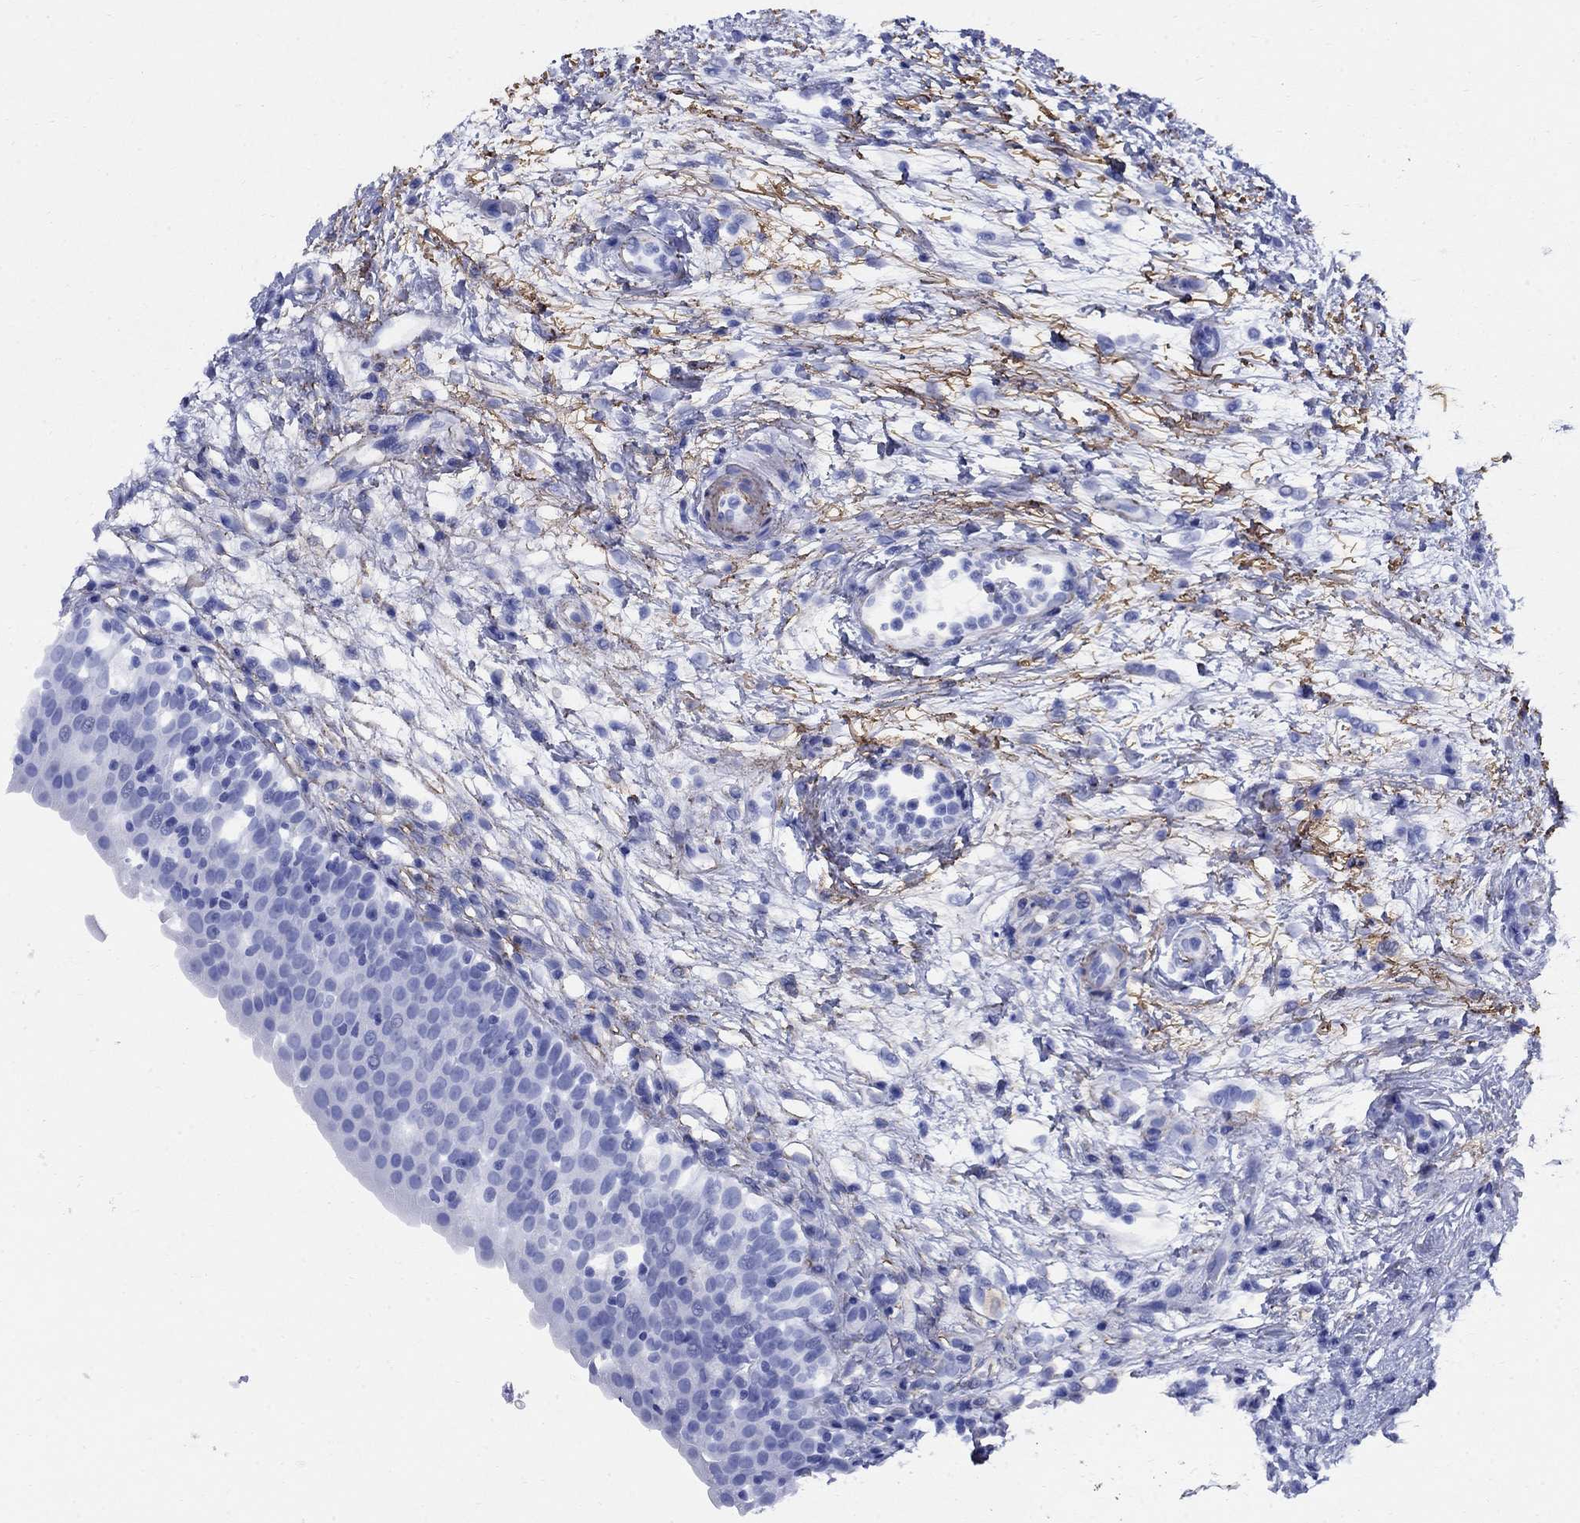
{"staining": {"intensity": "negative", "quantity": "none", "location": "none"}, "tissue": "urinary bladder", "cell_type": "Urothelial cells", "image_type": "normal", "snomed": [{"axis": "morphology", "description": "Normal tissue, NOS"}, {"axis": "topography", "description": "Urinary bladder"}], "caption": "Immunohistochemistry image of normal urinary bladder: human urinary bladder stained with DAB shows no significant protein staining in urothelial cells.", "gene": "VTN", "patient": {"sex": "male", "age": 76}}